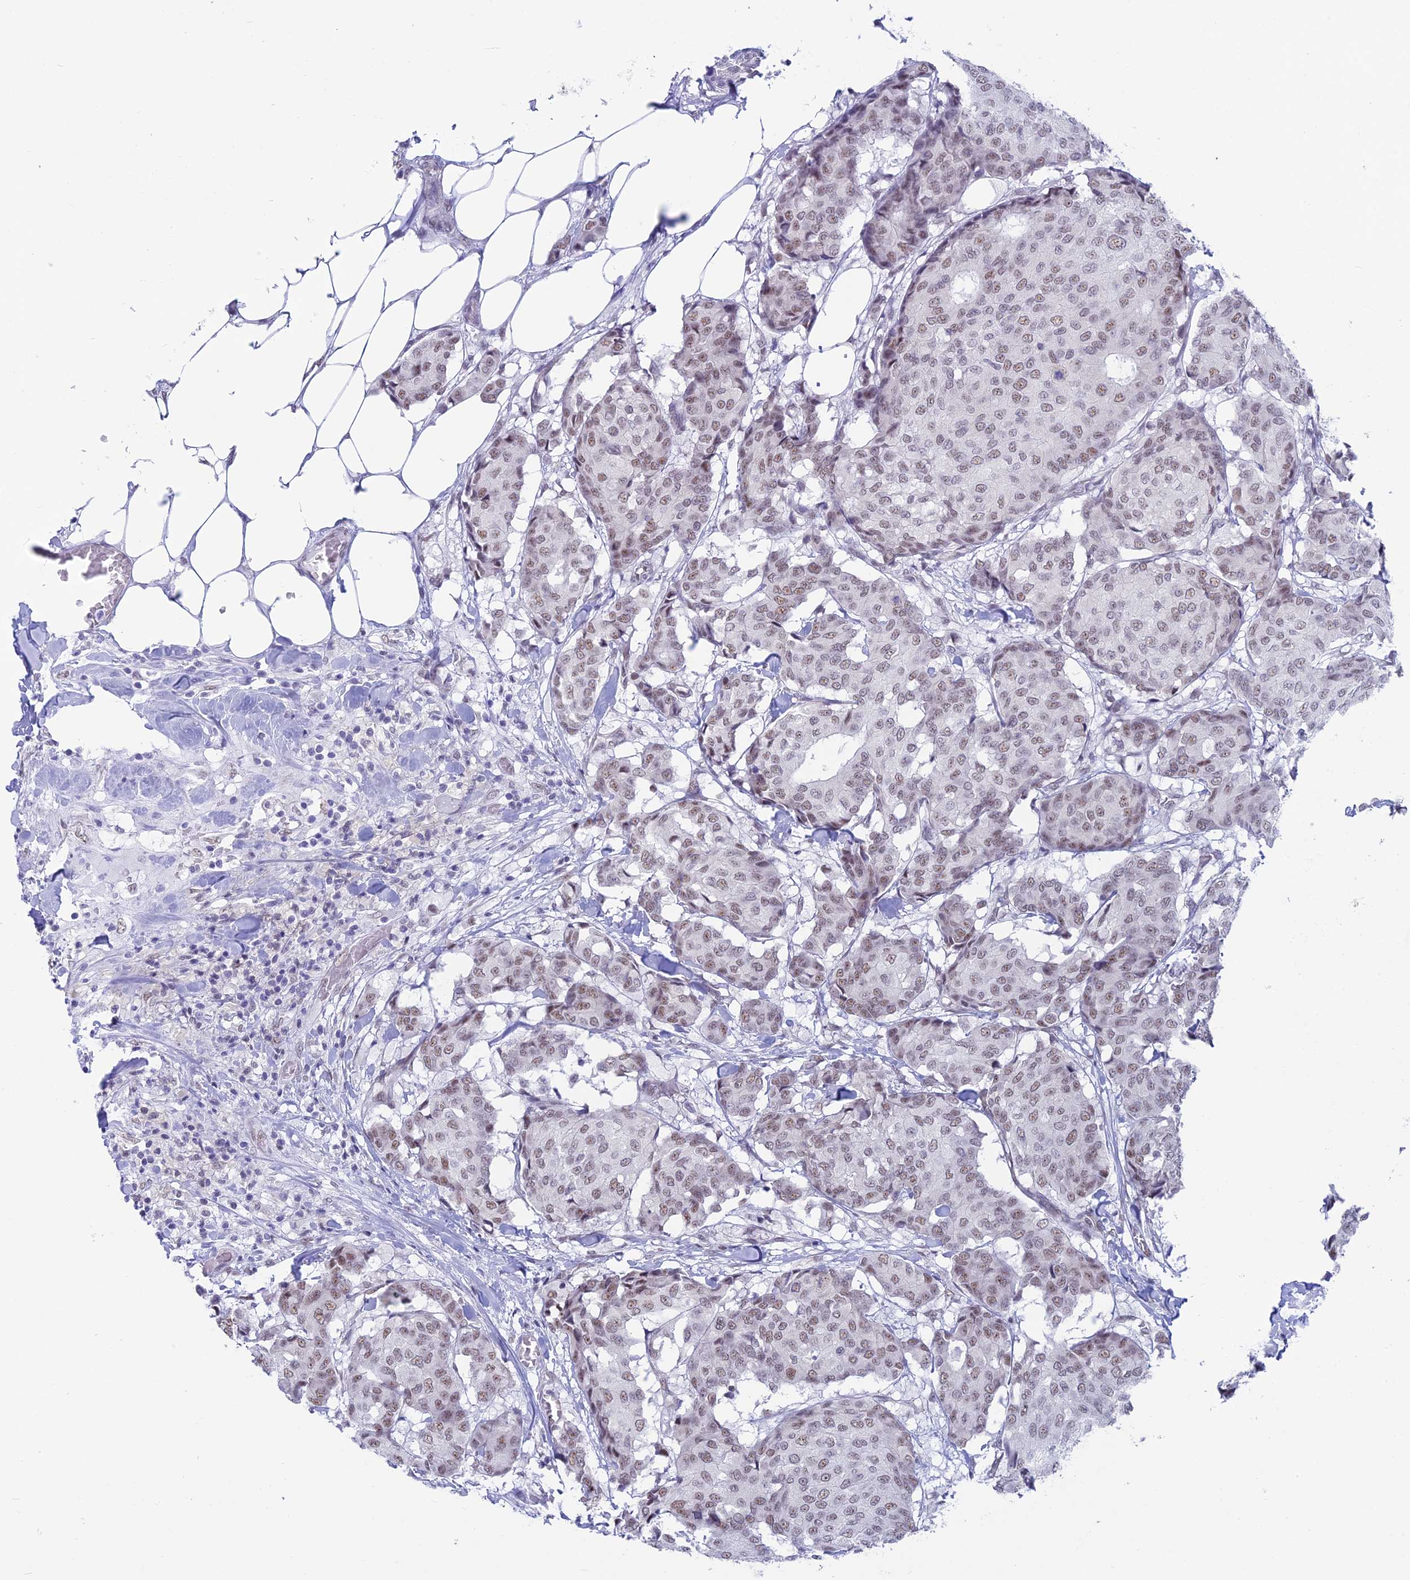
{"staining": {"intensity": "weak", "quantity": ">75%", "location": "nuclear"}, "tissue": "breast cancer", "cell_type": "Tumor cells", "image_type": "cancer", "snomed": [{"axis": "morphology", "description": "Duct carcinoma"}, {"axis": "topography", "description": "Breast"}], "caption": "Brown immunohistochemical staining in human infiltrating ductal carcinoma (breast) shows weak nuclear staining in about >75% of tumor cells.", "gene": "SRSF5", "patient": {"sex": "female", "age": 75}}